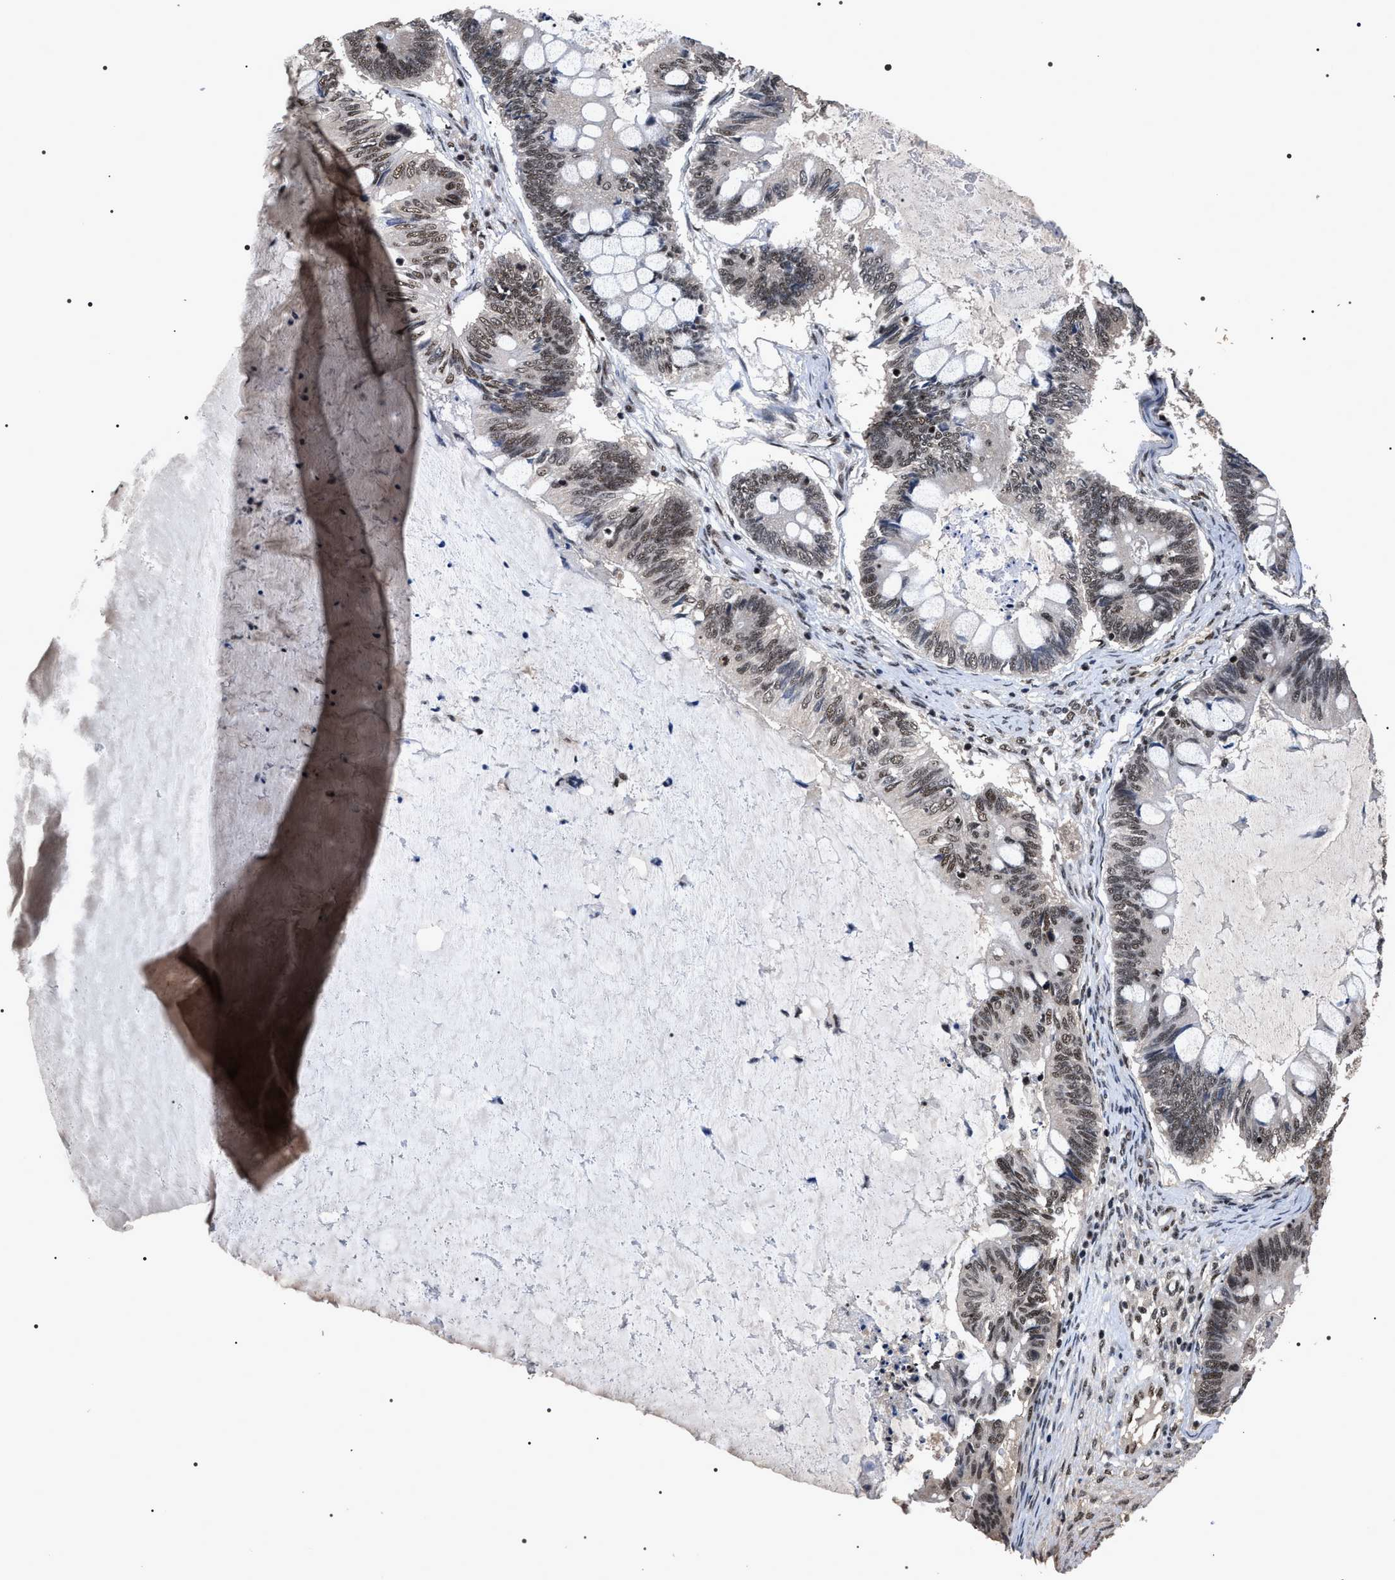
{"staining": {"intensity": "weak", "quantity": "25%-75%", "location": "nuclear"}, "tissue": "ovarian cancer", "cell_type": "Tumor cells", "image_type": "cancer", "snomed": [{"axis": "morphology", "description": "Cystadenocarcinoma, mucinous, NOS"}, {"axis": "topography", "description": "Ovary"}], "caption": "The histopathology image exhibits a brown stain indicating the presence of a protein in the nuclear of tumor cells in ovarian mucinous cystadenocarcinoma. (IHC, brightfield microscopy, high magnification).", "gene": "RRP1B", "patient": {"sex": "female", "age": 61}}